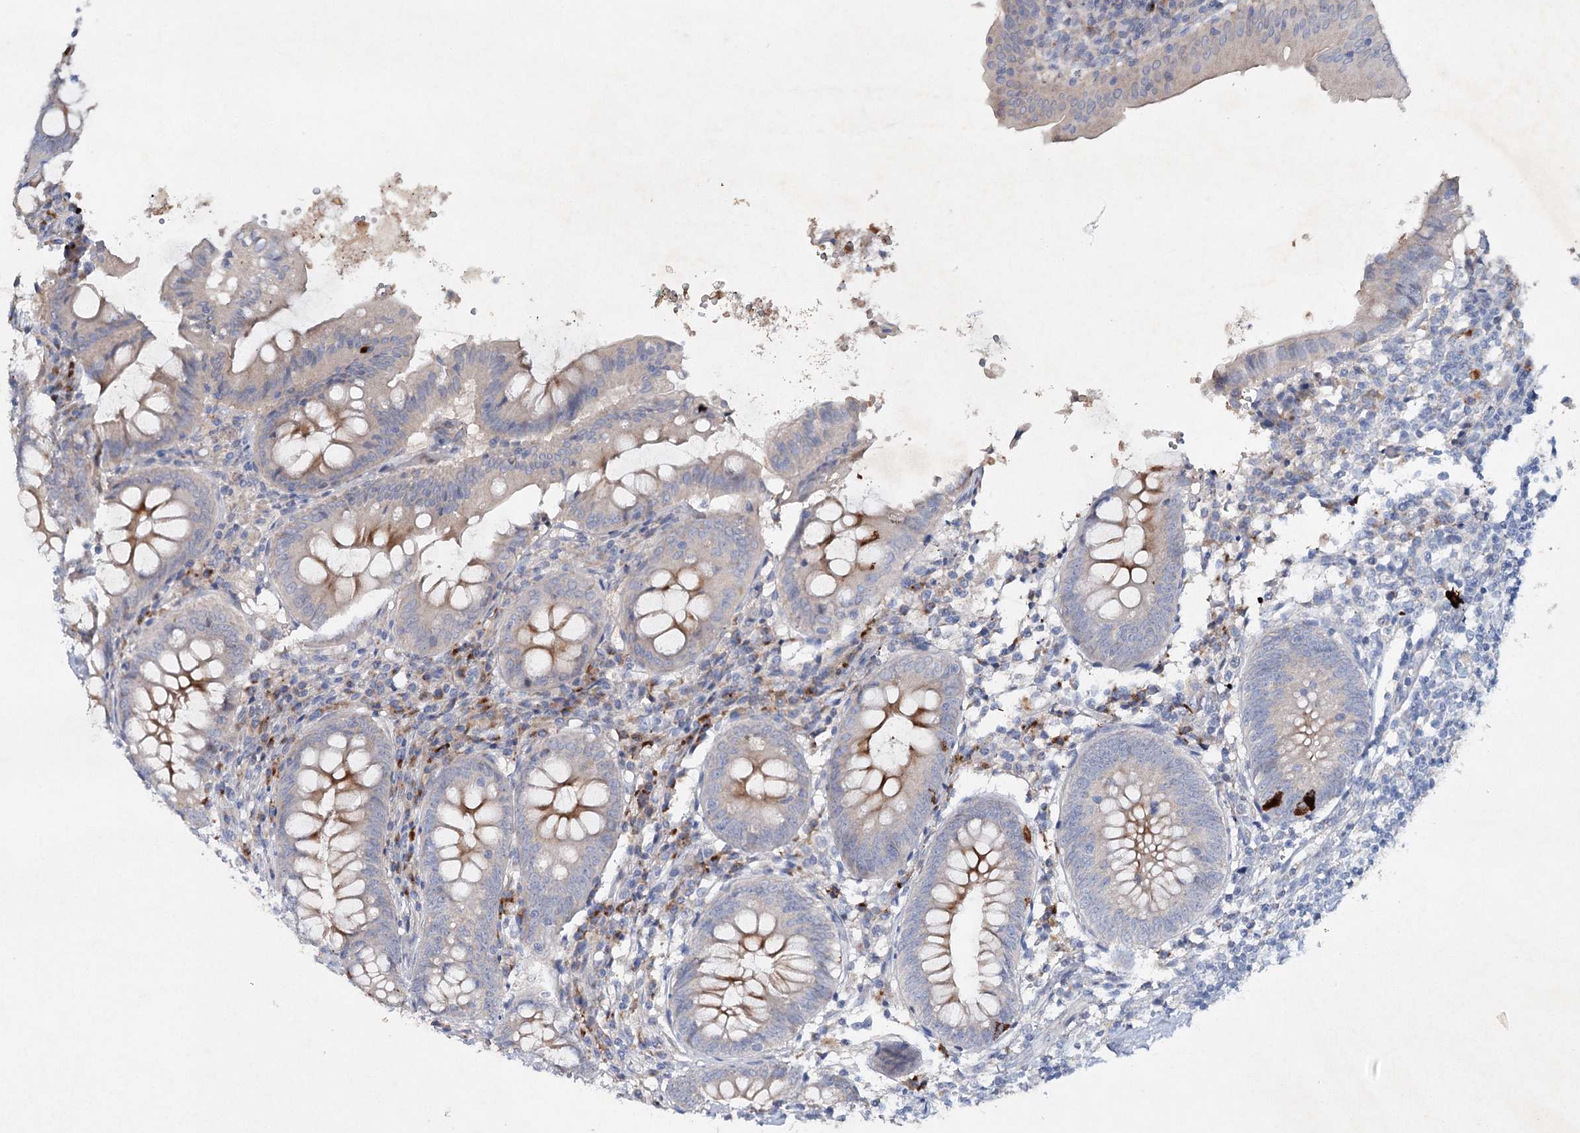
{"staining": {"intensity": "moderate", "quantity": "<25%", "location": "cytoplasmic/membranous"}, "tissue": "appendix", "cell_type": "Glandular cells", "image_type": "normal", "snomed": [{"axis": "morphology", "description": "Normal tissue, NOS"}, {"axis": "topography", "description": "Appendix"}], "caption": "Appendix stained for a protein exhibits moderate cytoplasmic/membranous positivity in glandular cells. The protein is shown in brown color, while the nuclei are stained blue.", "gene": "RFX6", "patient": {"sex": "female", "age": 54}}